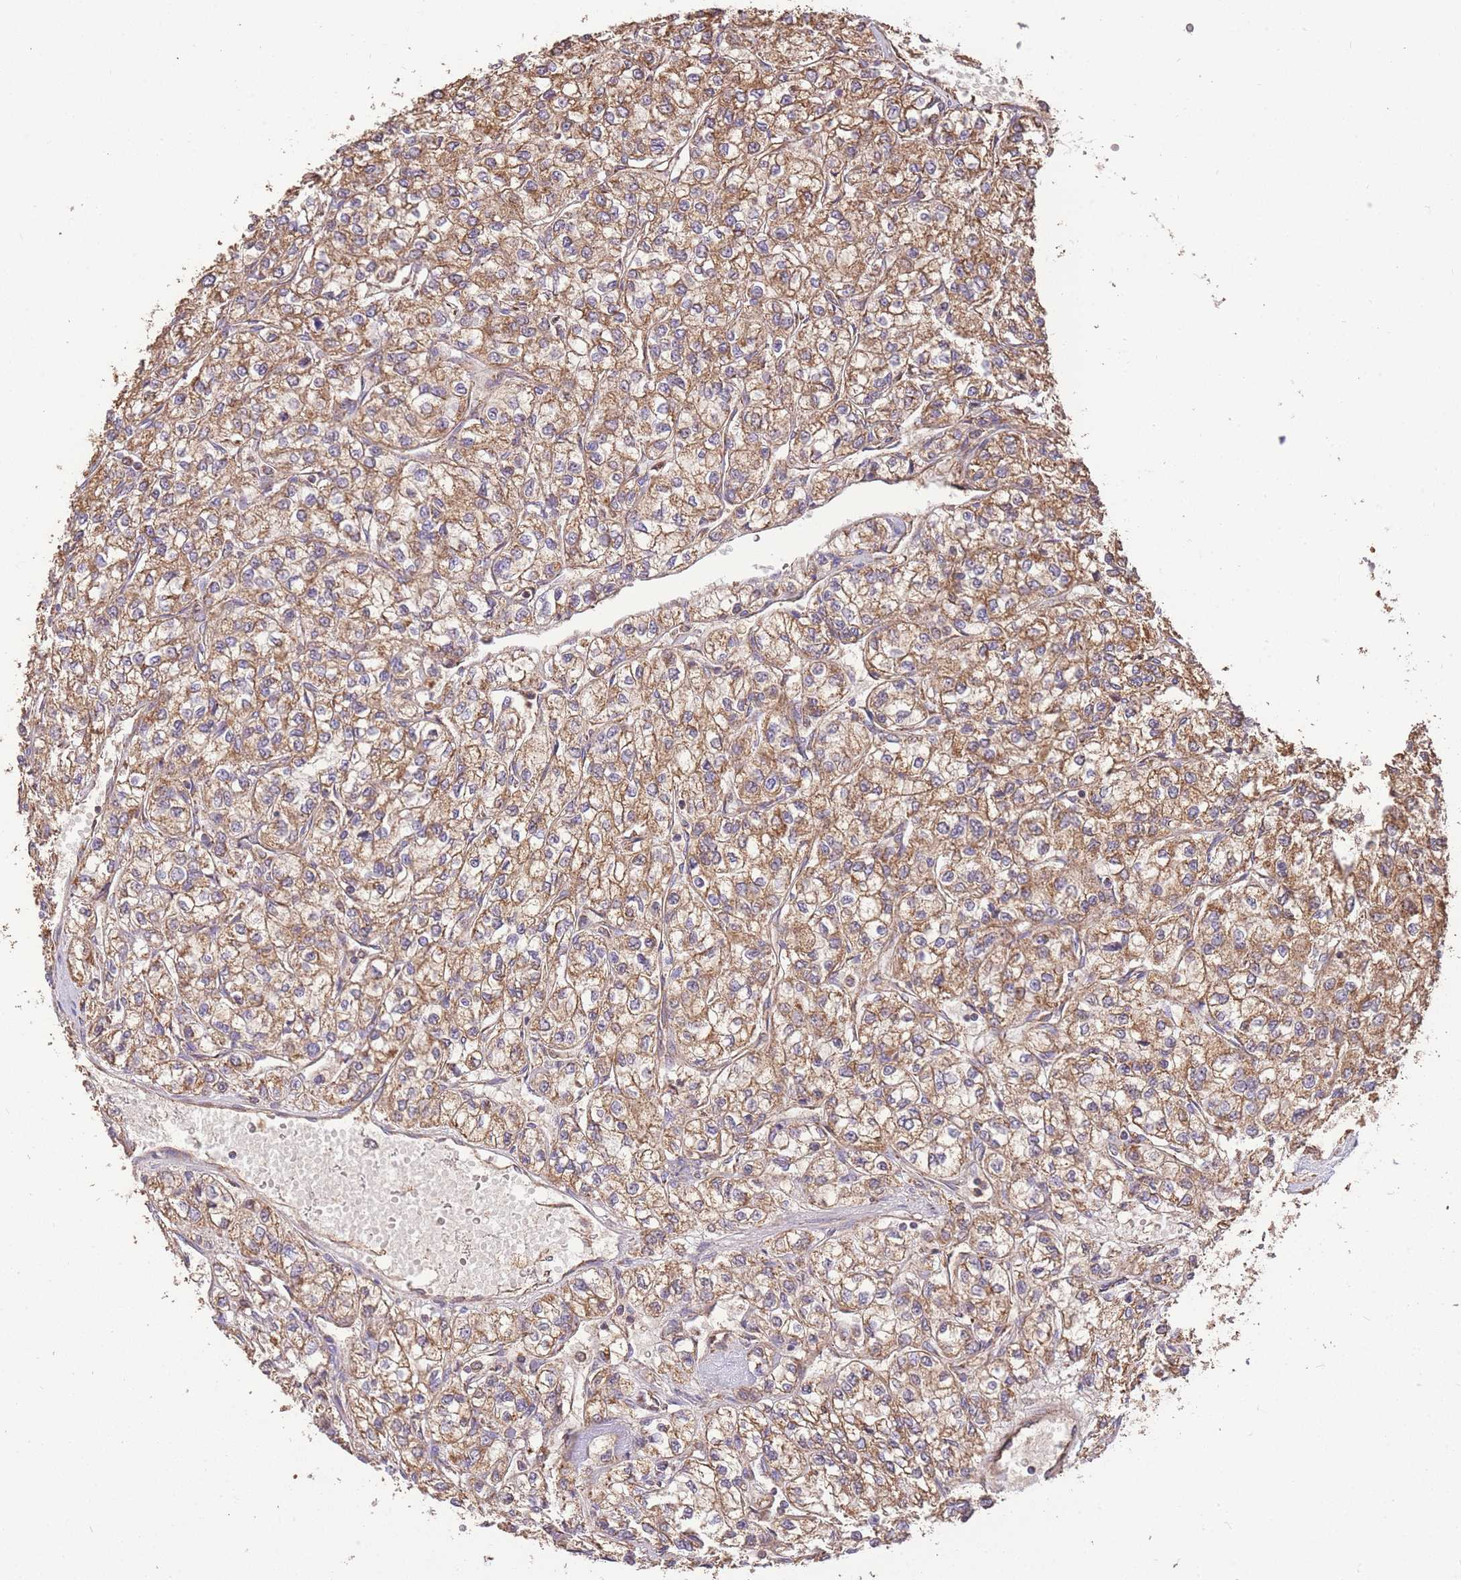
{"staining": {"intensity": "moderate", "quantity": ">75%", "location": "cytoplasmic/membranous"}, "tissue": "renal cancer", "cell_type": "Tumor cells", "image_type": "cancer", "snomed": [{"axis": "morphology", "description": "Adenocarcinoma, NOS"}, {"axis": "topography", "description": "Kidney"}], "caption": "Brown immunohistochemical staining in human renal adenocarcinoma reveals moderate cytoplasmic/membranous expression in approximately >75% of tumor cells.", "gene": "PREP", "patient": {"sex": "male", "age": 80}}